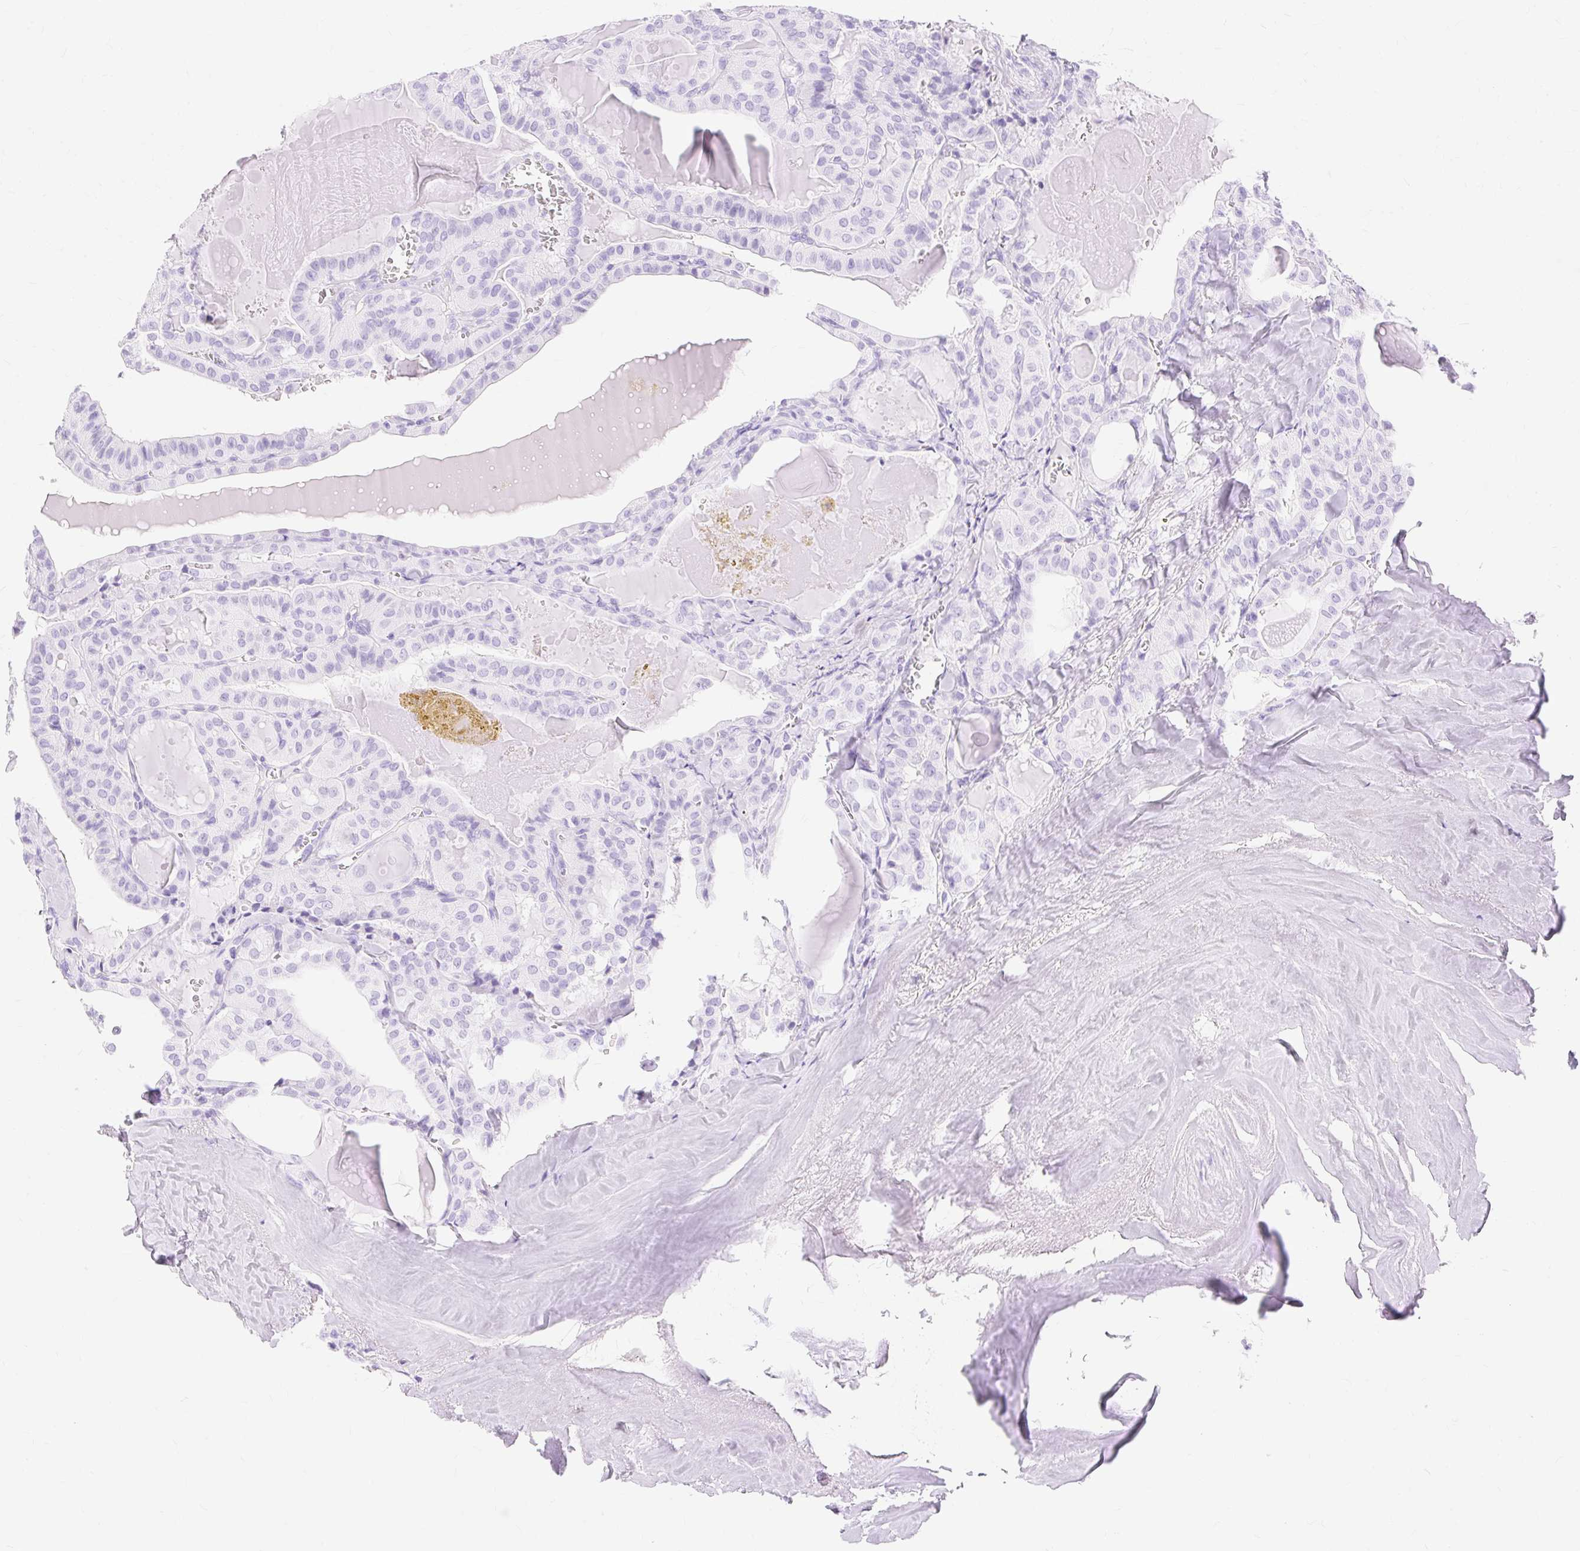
{"staining": {"intensity": "negative", "quantity": "none", "location": "none"}, "tissue": "thyroid cancer", "cell_type": "Tumor cells", "image_type": "cancer", "snomed": [{"axis": "morphology", "description": "Papillary adenocarcinoma, NOS"}, {"axis": "topography", "description": "Thyroid gland"}], "caption": "Tumor cells are negative for protein expression in human thyroid cancer (papillary adenocarcinoma).", "gene": "MBP", "patient": {"sex": "male", "age": 52}}